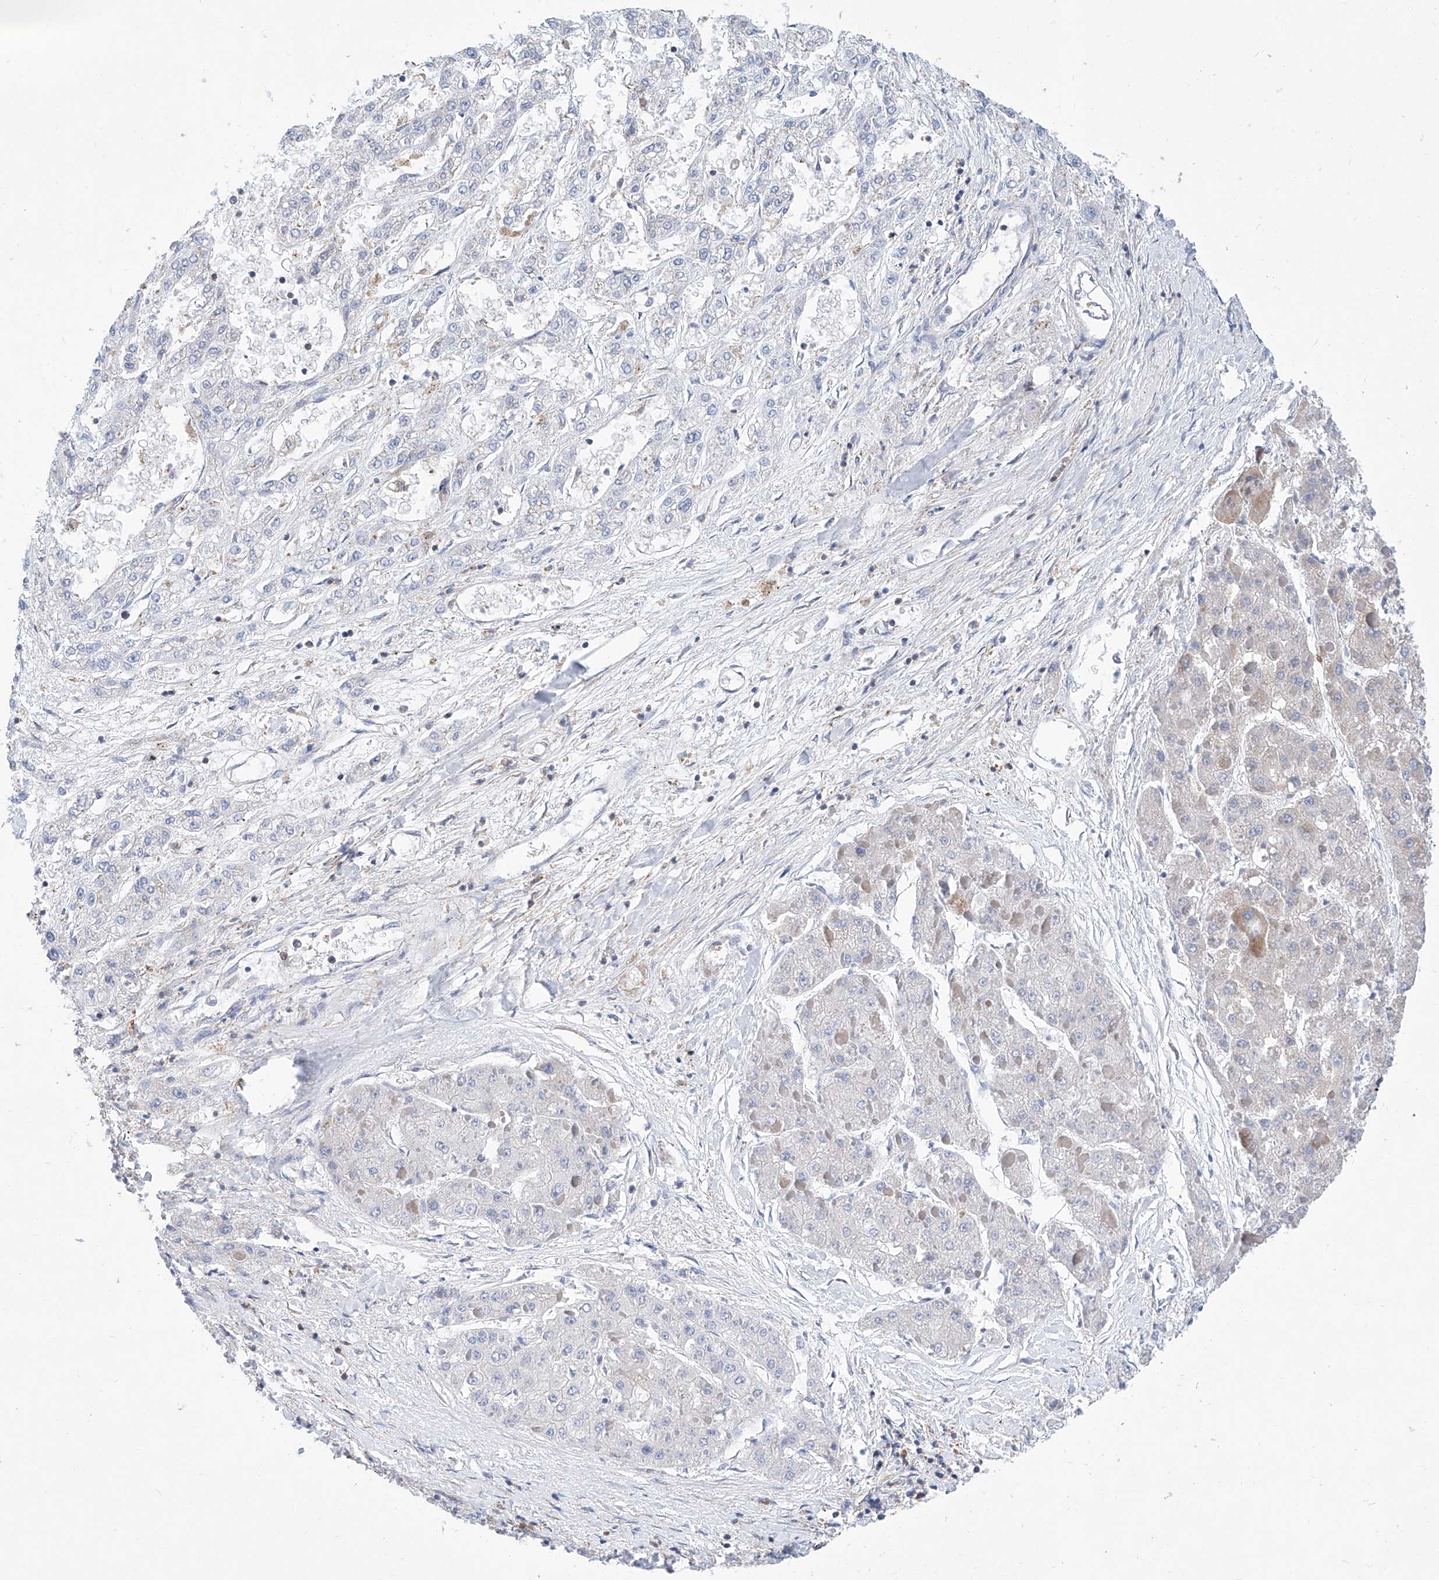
{"staining": {"intensity": "negative", "quantity": "none", "location": "none"}, "tissue": "liver cancer", "cell_type": "Tumor cells", "image_type": "cancer", "snomed": [{"axis": "morphology", "description": "Carcinoma, Hepatocellular, NOS"}, {"axis": "topography", "description": "Liver"}], "caption": "Tumor cells are negative for brown protein staining in liver cancer.", "gene": "MAD2L1", "patient": {"sex": "female", "age": 73}}